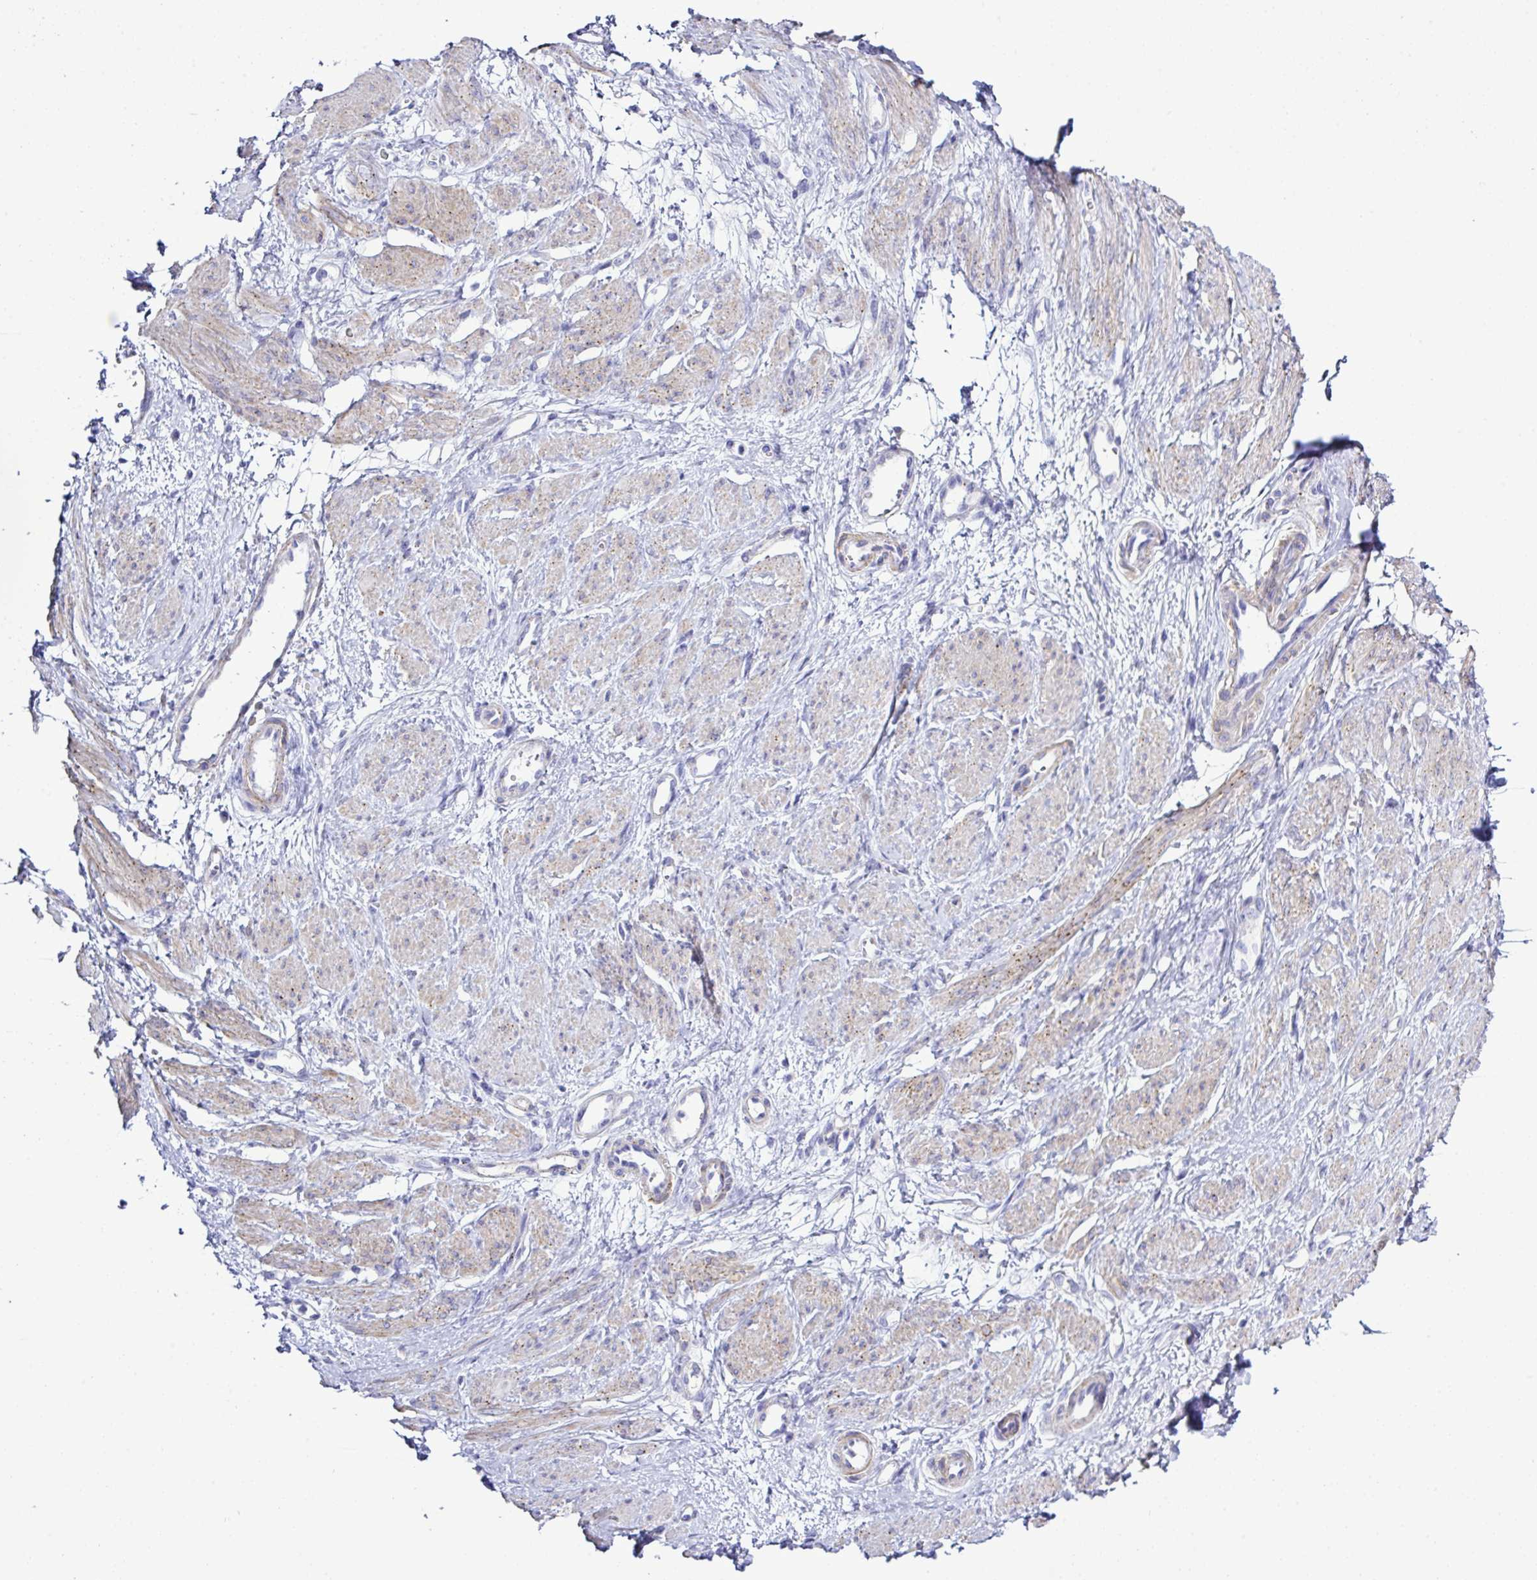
{"staining": {"intensity": "moderate", "quantity": ">75%", "location": "cytoplasmic/membranous"}, "tissue": "smooth muscle", "cell_type": "Smooth muscle cells", "image_type": "normal", "snomed": [{"axis": "morphology", "description": "Normal tissue, NOS"}, {"axis": "topography", "description": "Smooth muscle"}, {"axis": "topography", "description": "Uterus"}], "caption": "IHC staining of unremarkable smooth muscle, which shows medium levels of moderate cytoplasmic/membranous staining in approximately >75% of smooth muscle cells indicating moderate cytoplasmic/membranous protein expression. The staining was performed using DAB (brown) for protein detection and nuclei were counterstained in hematoxylin (blue).", "gene": "MED11", "patient": {"sex": "female", "age": 39}}